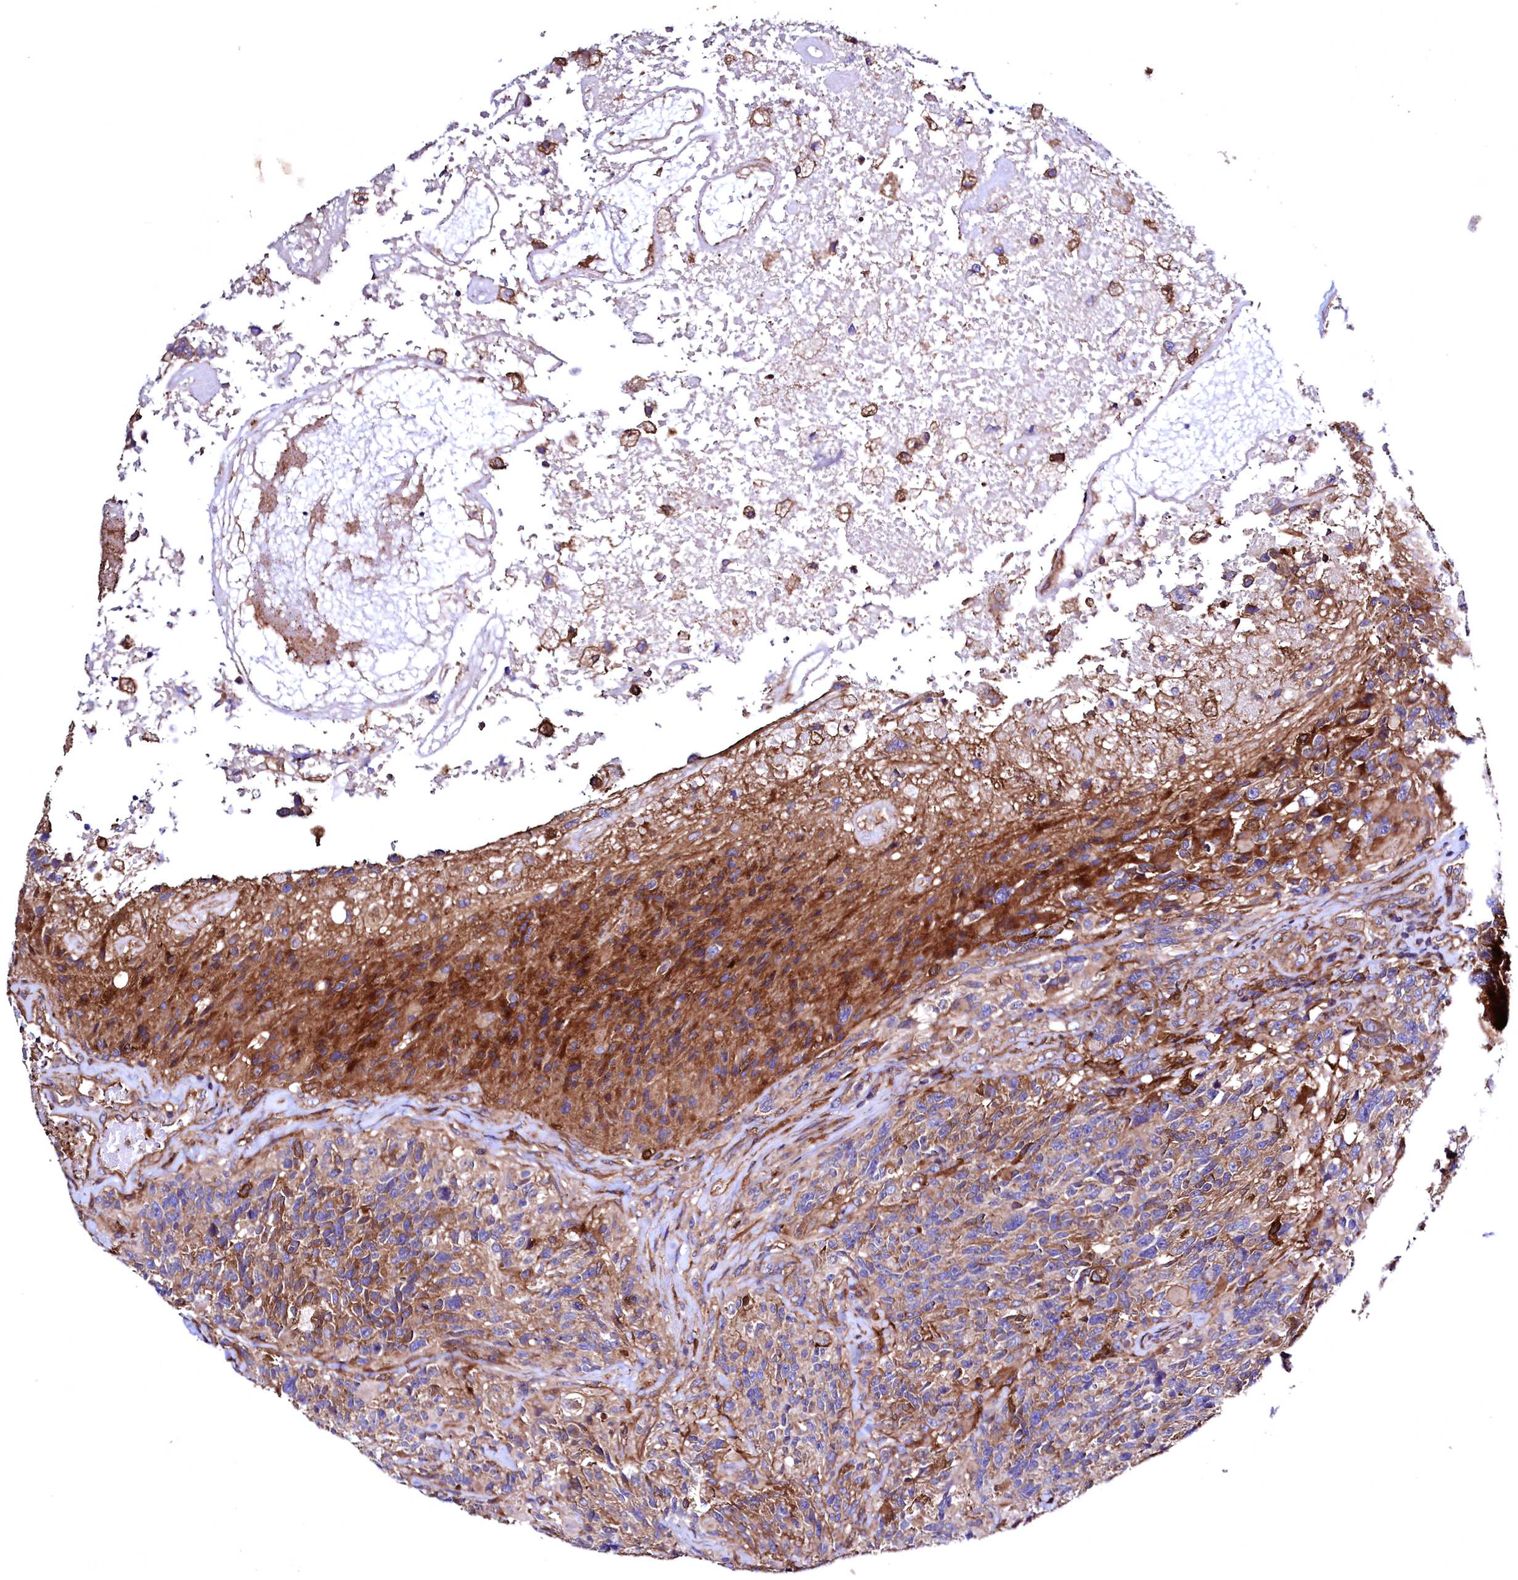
{"staining": {"intensity": "moderate", "quantity": ">75%", "location": "cytoplasmic/membranous"}, "tissue": "glioma", "cell_type": "Tumor cells", "image_type": "cancer", "snomed": [{"axis": "morphology", "description": "Glioma, malignant, High grade"}, {"axis": "topography", "description": "Brain"}], "caption": "Protein staining of glioma tissue reveals moderate cytoplasmic/membranous staining in approximately >75% of tumor cells.", "gene": "STAMBPL1", "patient": {"sex": "male", "age": 76}}